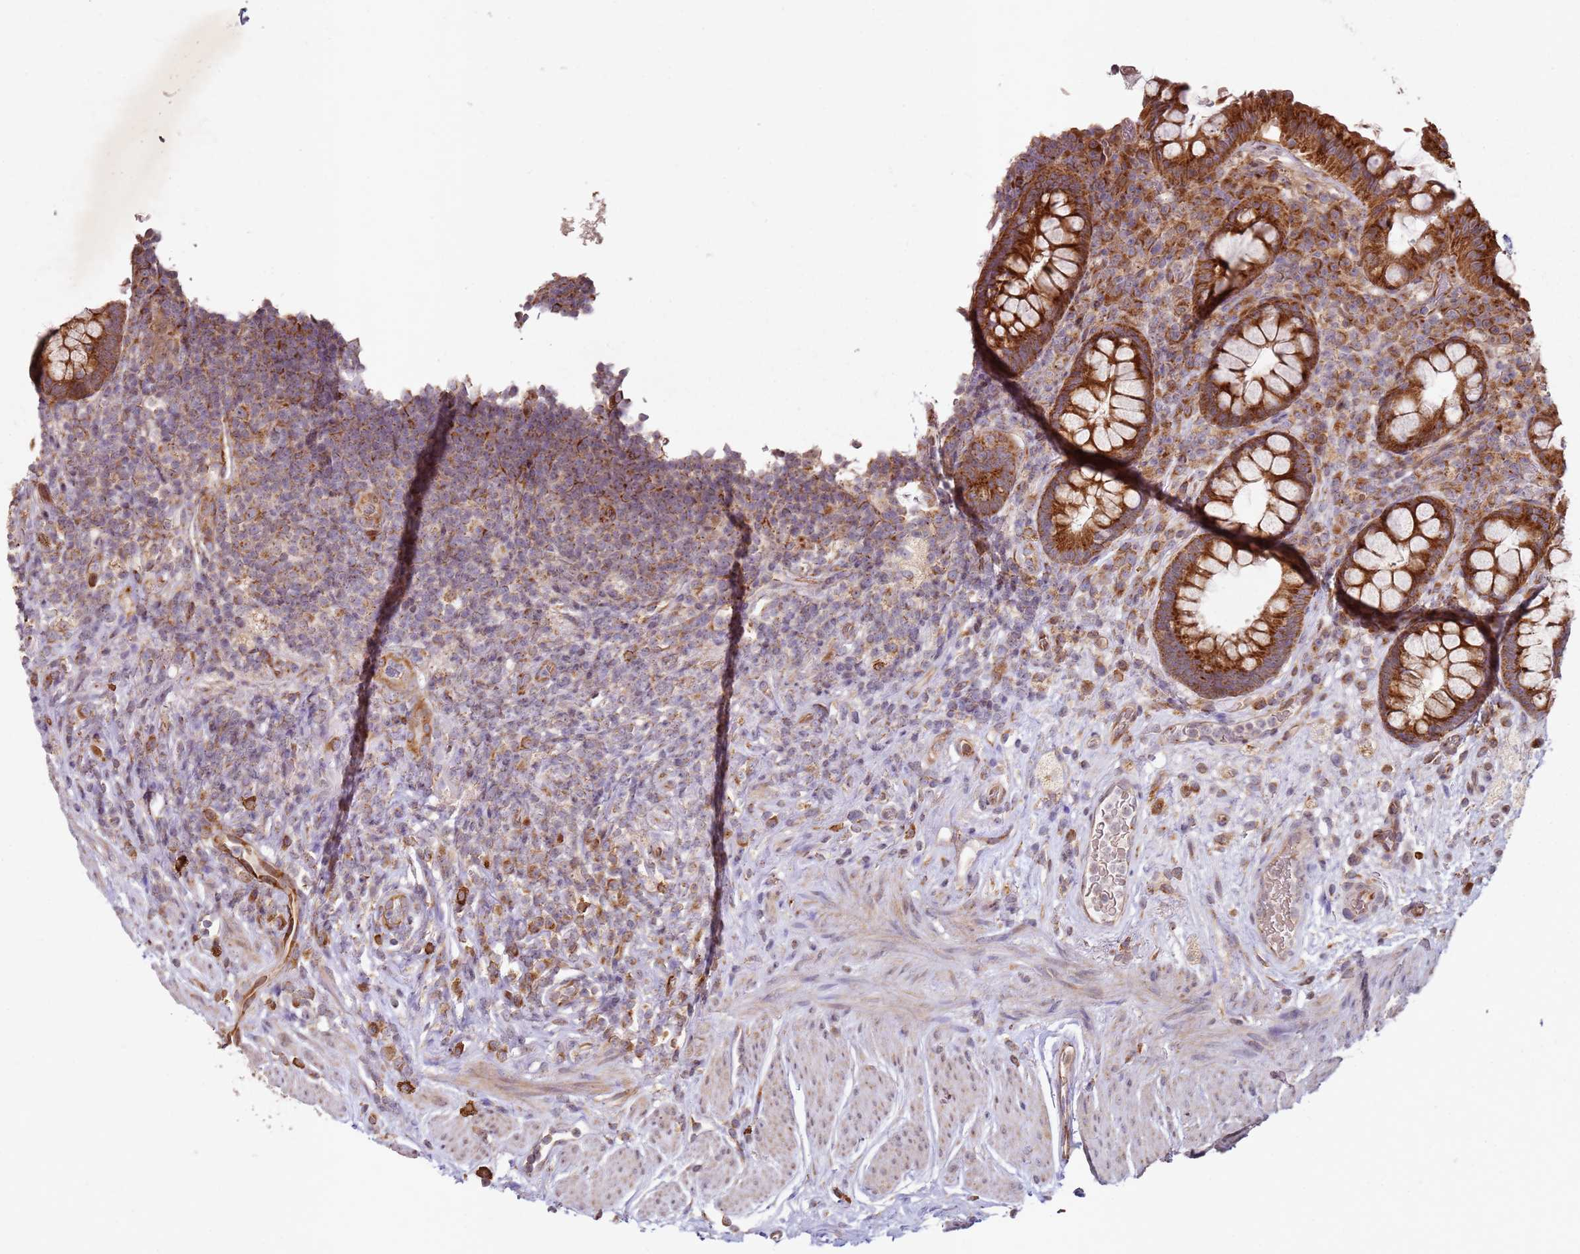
{"staining": {"intensity": "strong", "quantity": ">75%", "location": "cytoplasmic/membranous"}, "tissue": "rectum", "cell_type": "Glandular cells", "image_type": "normal", "snomed": [{"axis": "morphology", "description": "Normal tissue, NOS"}, {"axis": "topography", "description": "Rectum"}, {"axis": "topography", "description": "Peripheral nerve tissue"}], "caption": "Protein expression analysis of unremarkable human rectum reveals strong cytoplasmic/membranous positivity in approximately >75% of glandular cells. The protein of interest is shown in brown color, while the nuclei are stained blue.", "gene": "ARFRP1", "patient": {"sex": "female", "age": 69}}